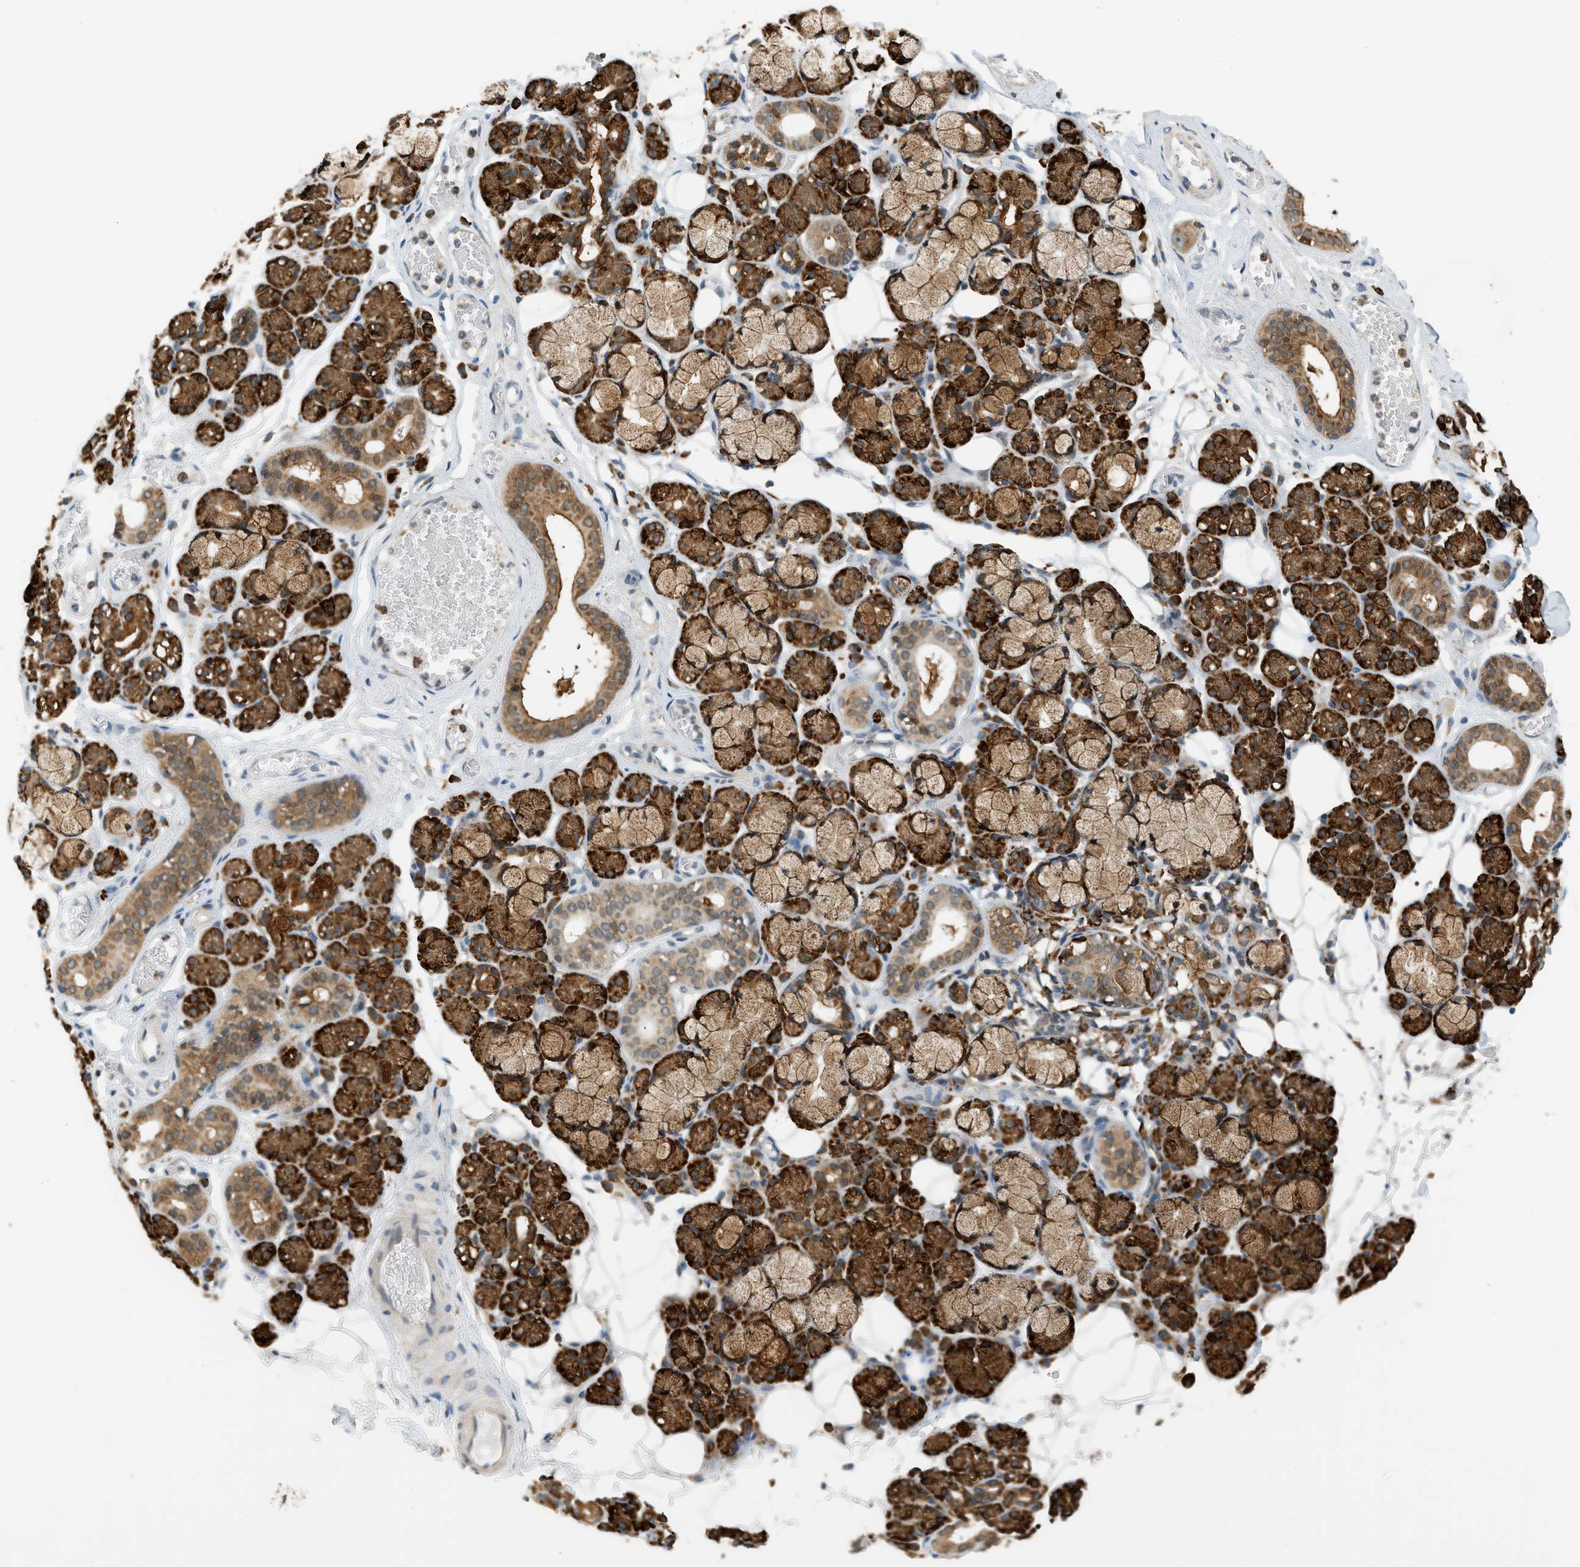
{"staining": {"intensity": "strong", "quantity": ">75%", "location": "cytoplasmic/membranous"}, "tissue": "salivary gland", "cell_type": "Glandular cells", "image_type": "normal", "snomed": [{"axis": "morphology", "description": "Normal tissue, NOS"}, {"axis": "topography", "description": "Salivary gland"}], "caption": "A high amount of strong cytoplasmic/membranous expression is seen in approximately >75% of glandular cells in unremarkable salivary gland.", "gene": "SEMA4D", "patient": {"sex": "male", "age": 63}}